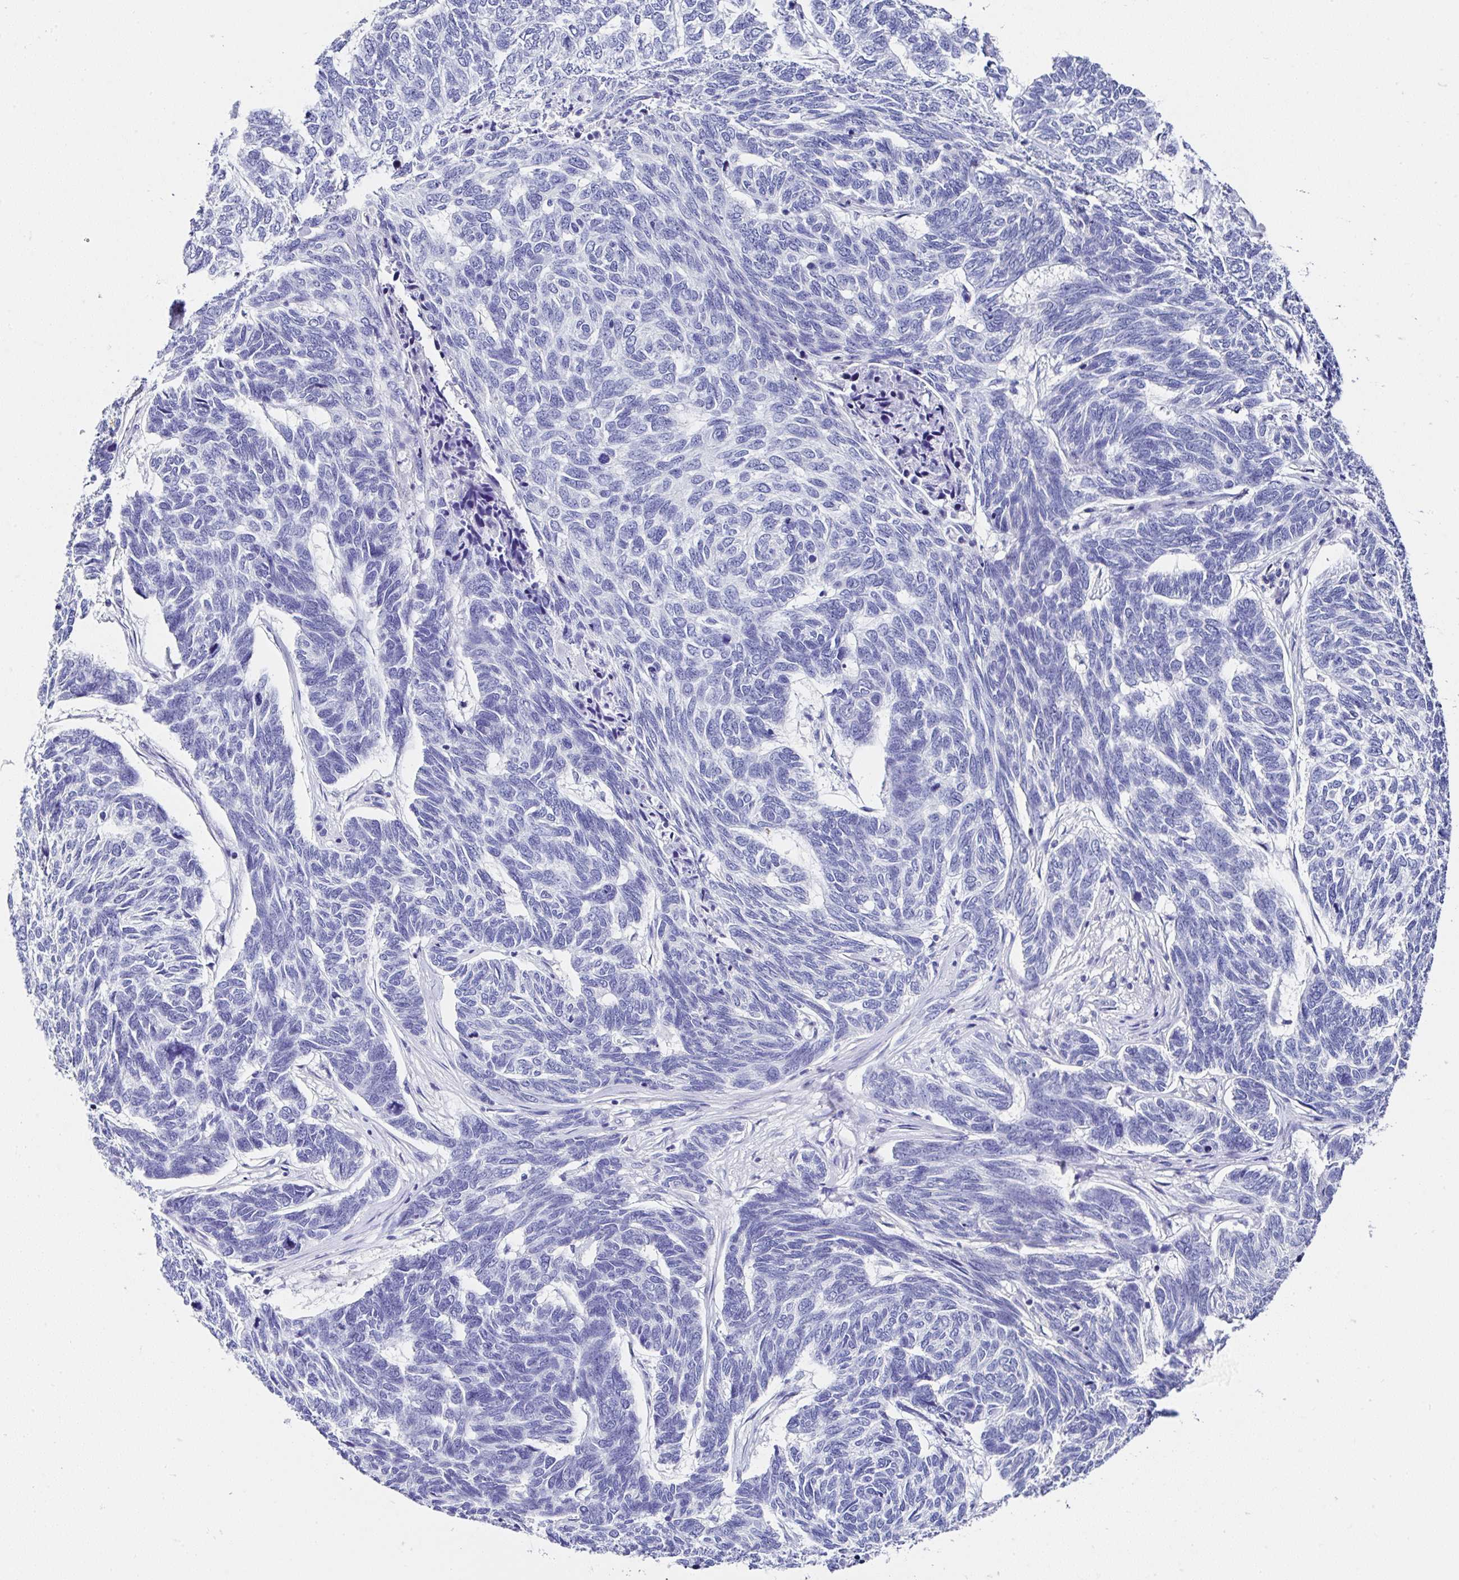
{"staining": {"intensity": "negative", "quantity": "none", "location": "none"}, "tissue": "skin cancer", "cell_type": "Tumor cells", "image_type": "cancer", "snomed": [{"axis": "morphology", "description": "Basal cell carcinoma"}, {"axis": "topography", "description": "Skin"}], "caption": "An IHC micrograph of skin cancer is shown. There is no staining in tumor cells of skin cancer.", "gene": "UGT3A1", "patient": {"sex": "female", "age": 65}}